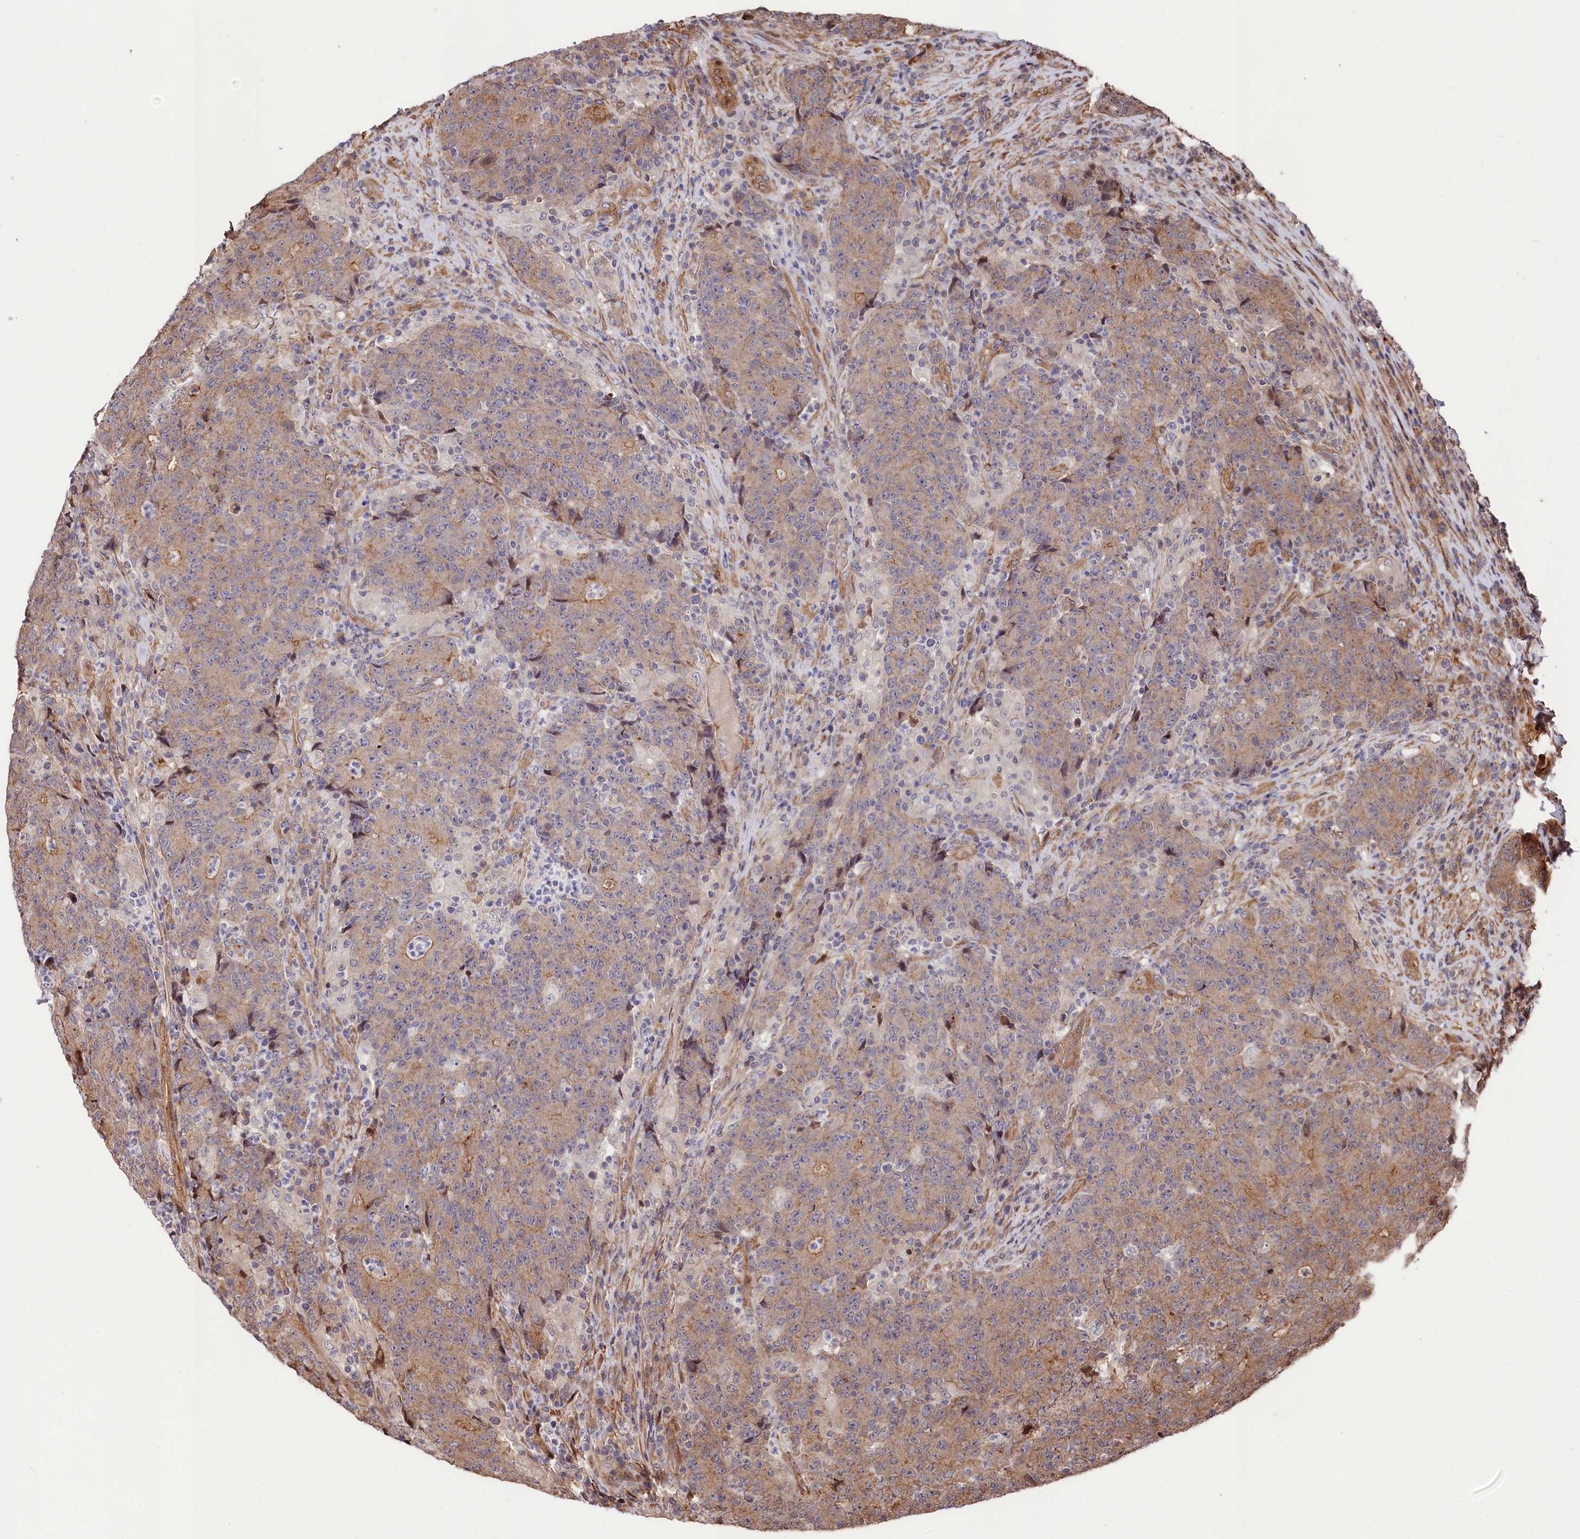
{"staining": {"intensity": "moderate", "quantity": "<25%", "location": "cytoplasmic/membranous"}, "tissue": "colorectal cancer", "cell_type": "Tumor cells", "image_type": "cancer", "snomed": [{"axis": "morphology", "description": "Adenocarcinoma, NOS"}, {"axis": "topography", "description": "Colon"}], "caption": "Protein staining of colorectal cancer (adenocarcinoma) tissue exhibits moderate cytoplasmic/membranous expression in about <25% of tumor cells.", "gene": "TNKS1BP1", "patient": {"sex": "female", "age": 75}}